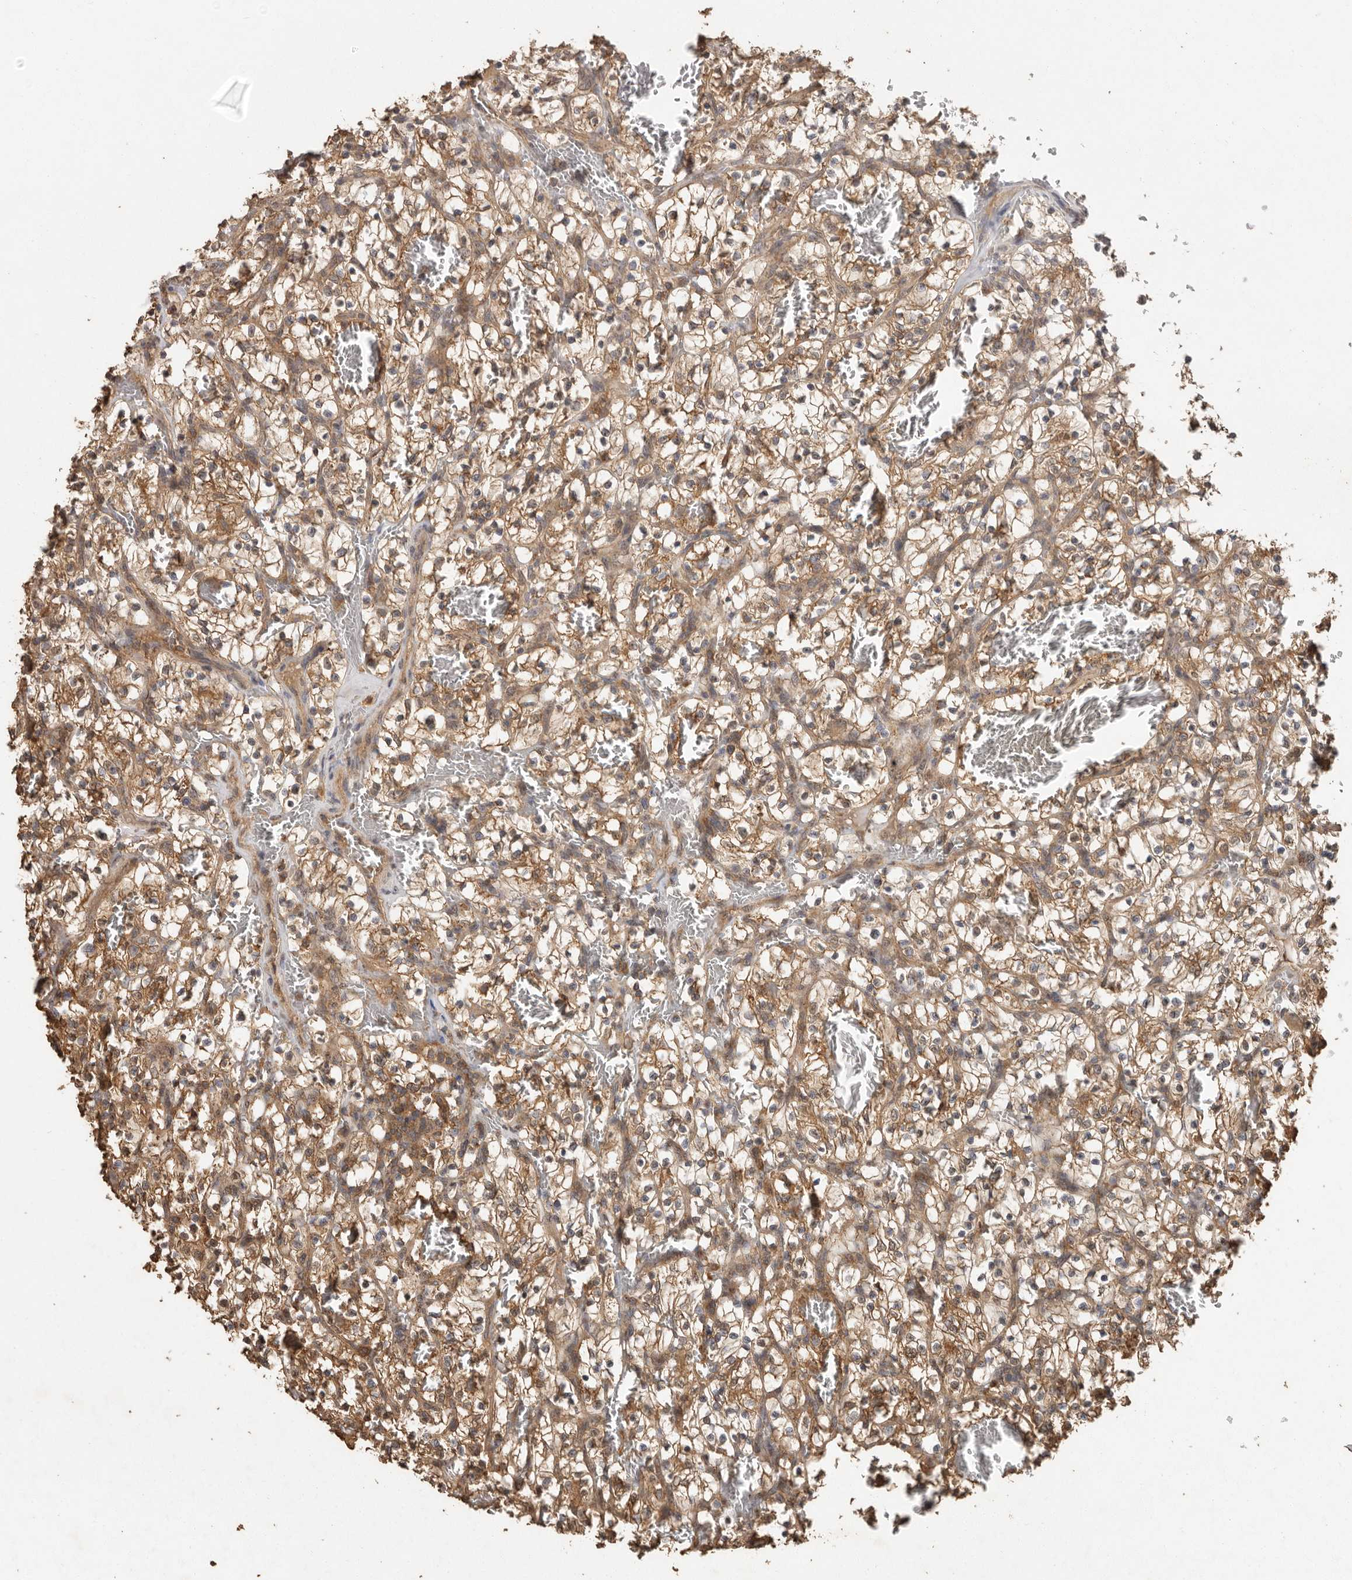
{"staining": {"intensity": "moderate", "quantity": ">75%", "location": "cytoplasmic/membranous"}, "tissue": "renal cancer", "cell_type": "Tumor cells", "image_type": "cancer", "snomed": [{"axis": "morphology", "description": "Adenocarcinoma, NOS"}, {"axis": "topography", "description": "Kidney"}], "caption": "DAB (3,3'-diaminobenzidine) immunohistochemical staining of human renal cancer displays moderate cytoplasmic/membranous protein staining in about >75% of tumor cells.", "gene": "RWDD1", "patient": {"sex": "female", "age": 57}}